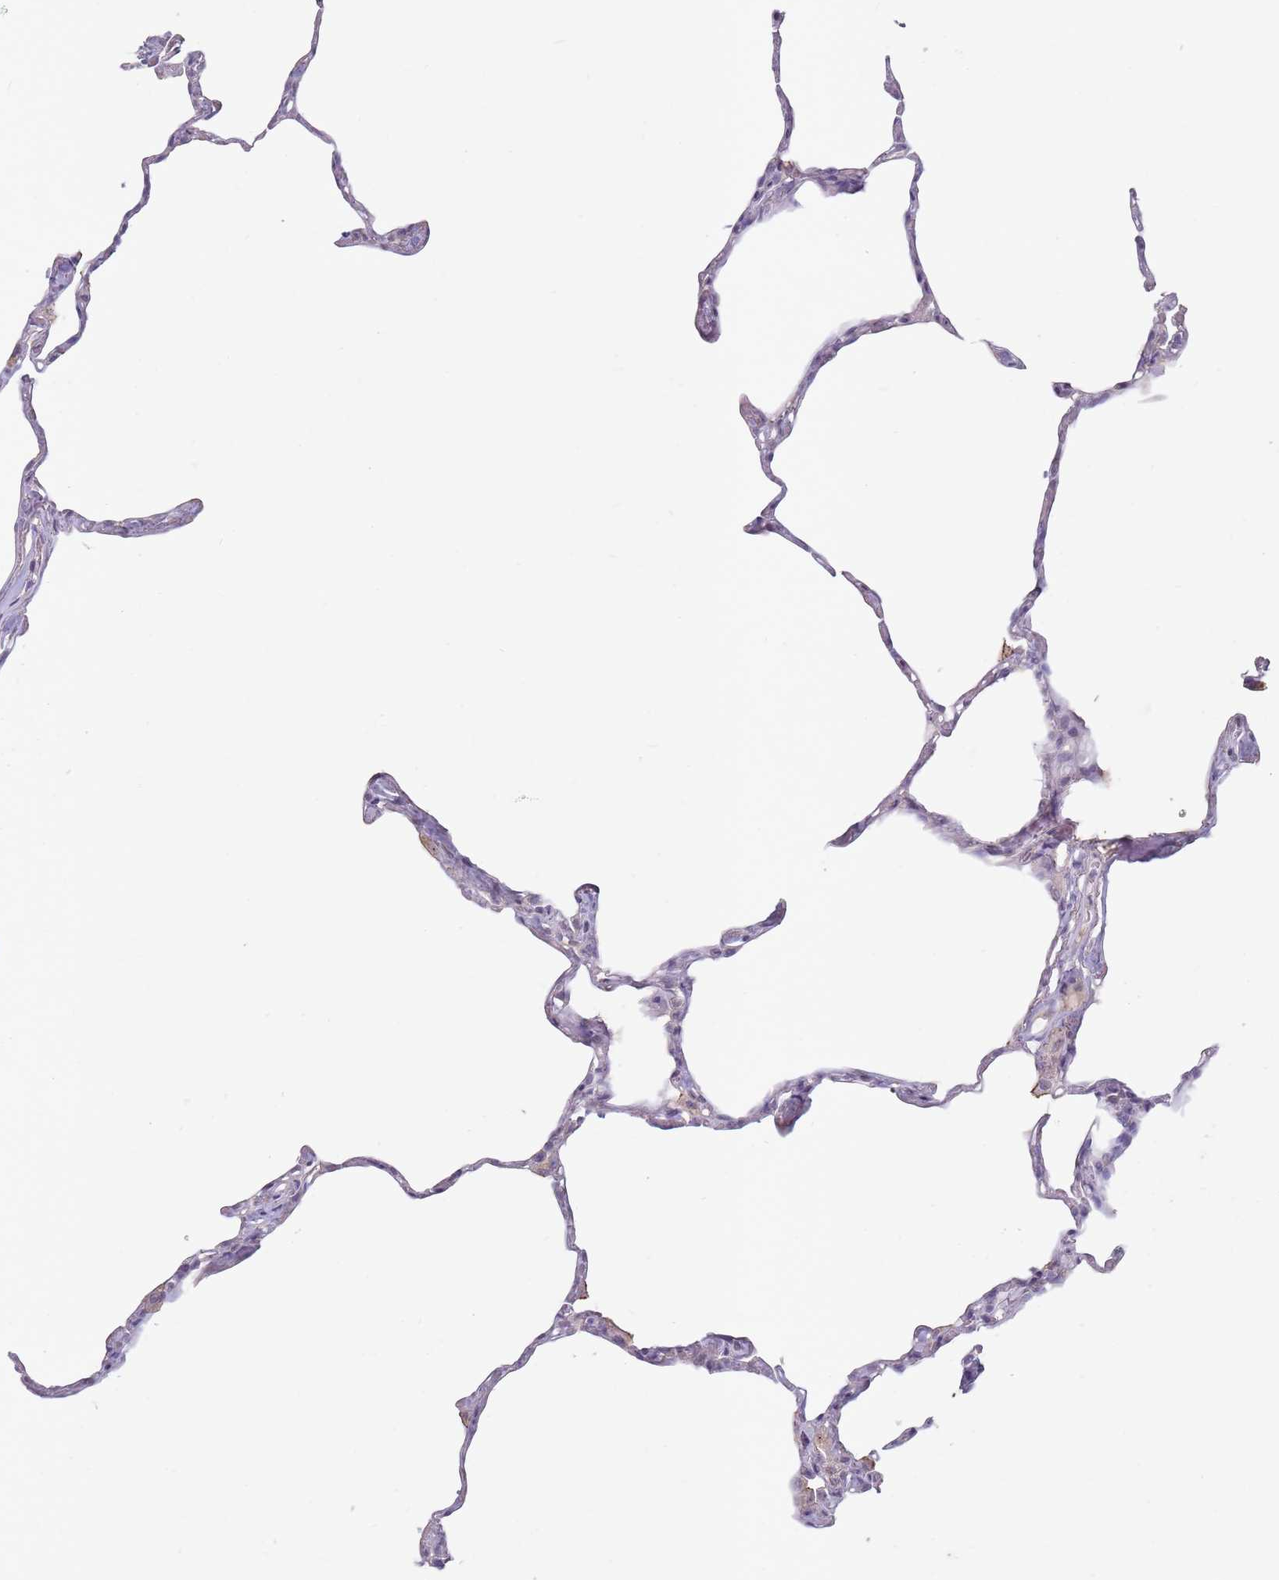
{"staining": {"intensity": "negative", "quantity": "none", "location": "none"}, "tissue": "lung", "cell_type": "Alveolar cells", "image_type": "normal", "snomed": [{"axis": "morphology", "description": "Normal tissue, NOS"}, {"axis": "topography", "description": "Lung"}], "caption": "IHC histopathology image of benign lung: lung stained with DAB demonstrates no significant protein expression in alveolar cells.", "gene": "STYK1", "patient": {"sex": "male", "age": 65}}